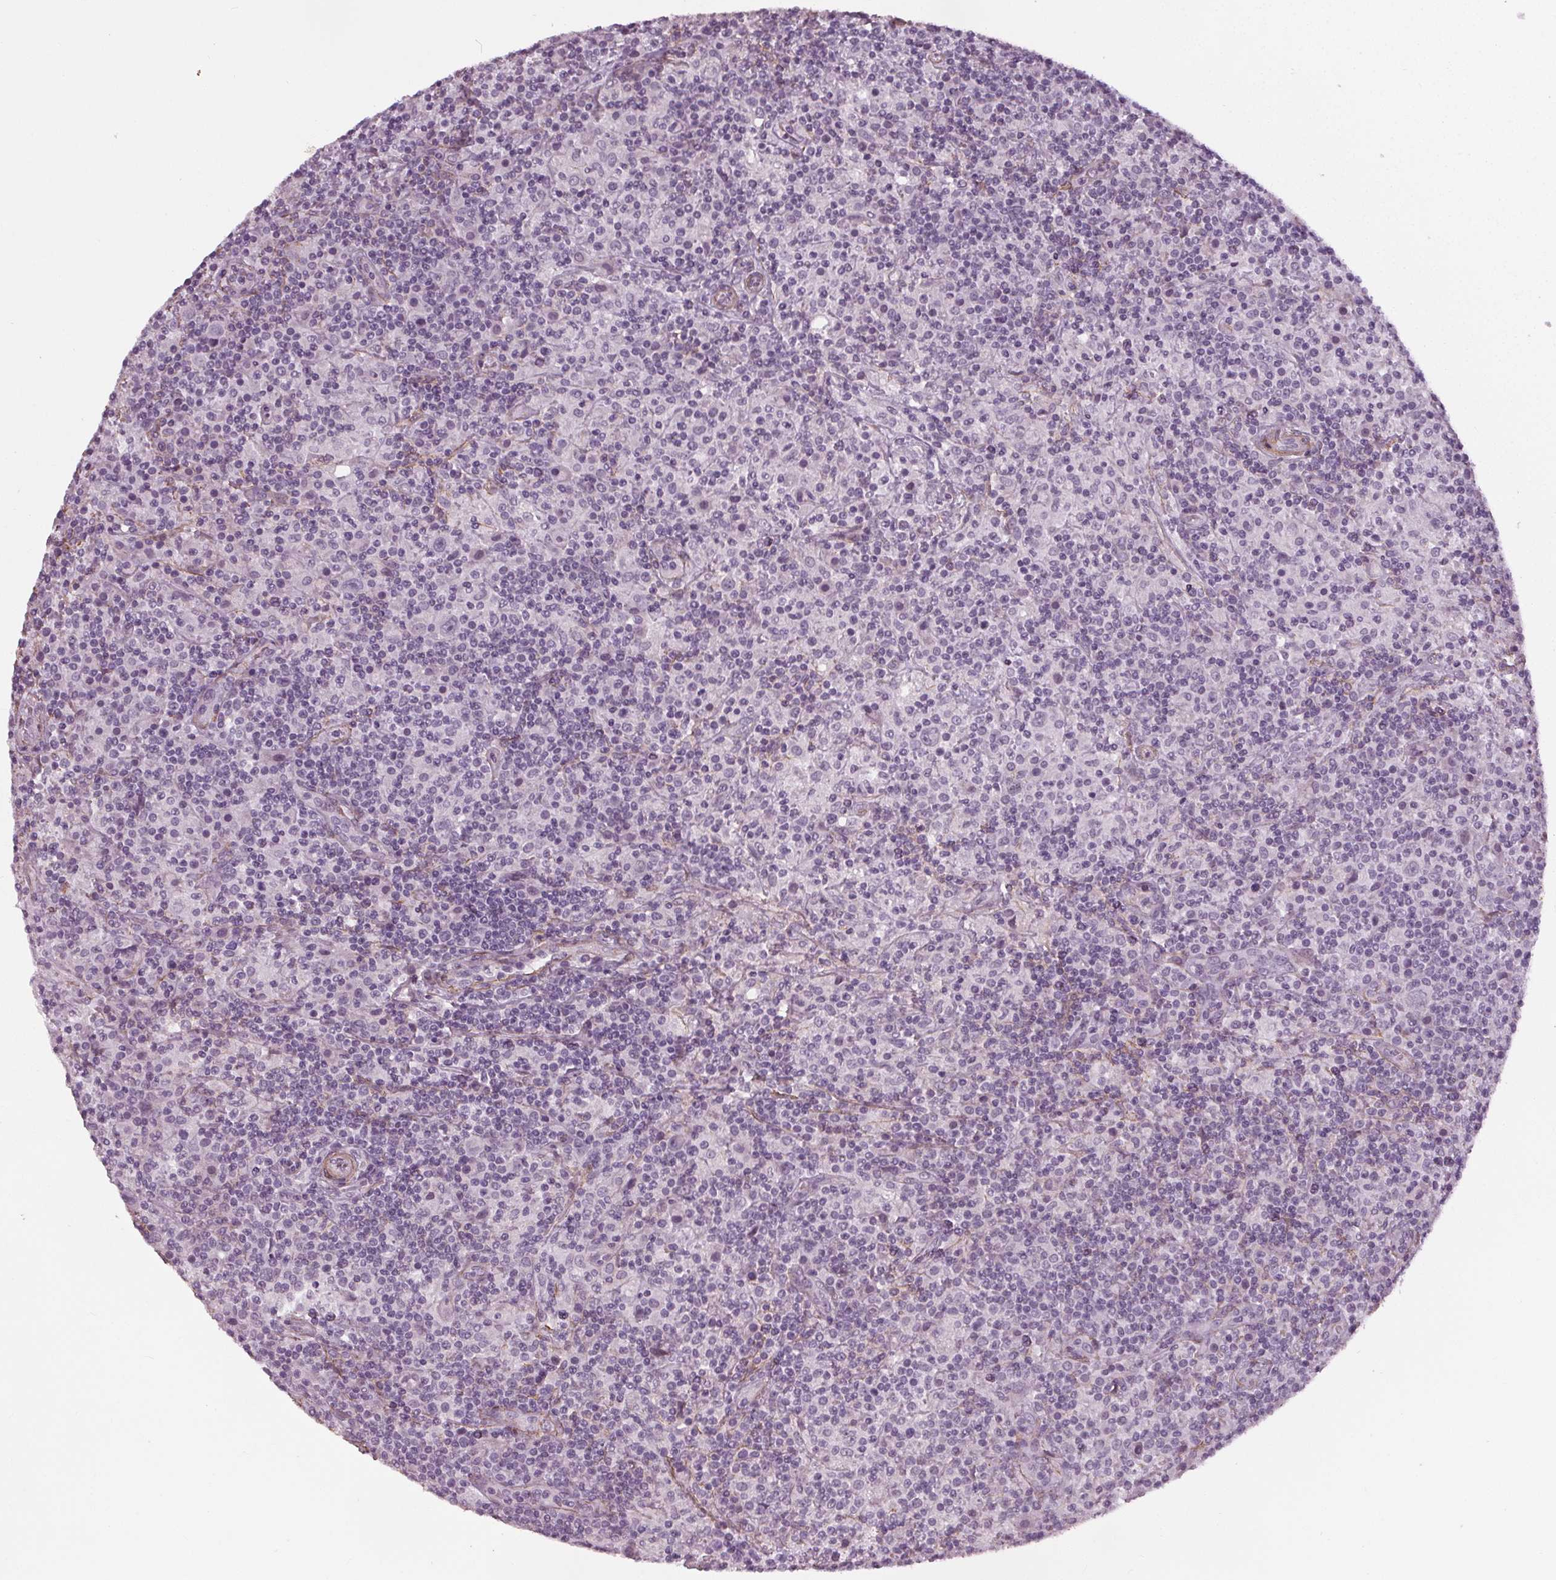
{"staining": {"intensity": "negative", "quantity": "none", "location": "none"}, "tissue": "lymphoma", "cell_type": "Tumor cells", "image_type": "cancer", "snomed": [{"axis": "morphology", "description": "Hodgkin's disease, NOS"}, {"axis": "topography", "description": "Lymph node"}], "caption": "IHC of human lymphoma reveals no expression in tumor cells.", "gene": "PKP1", "patient": {"sex": "male", "age": 70}}